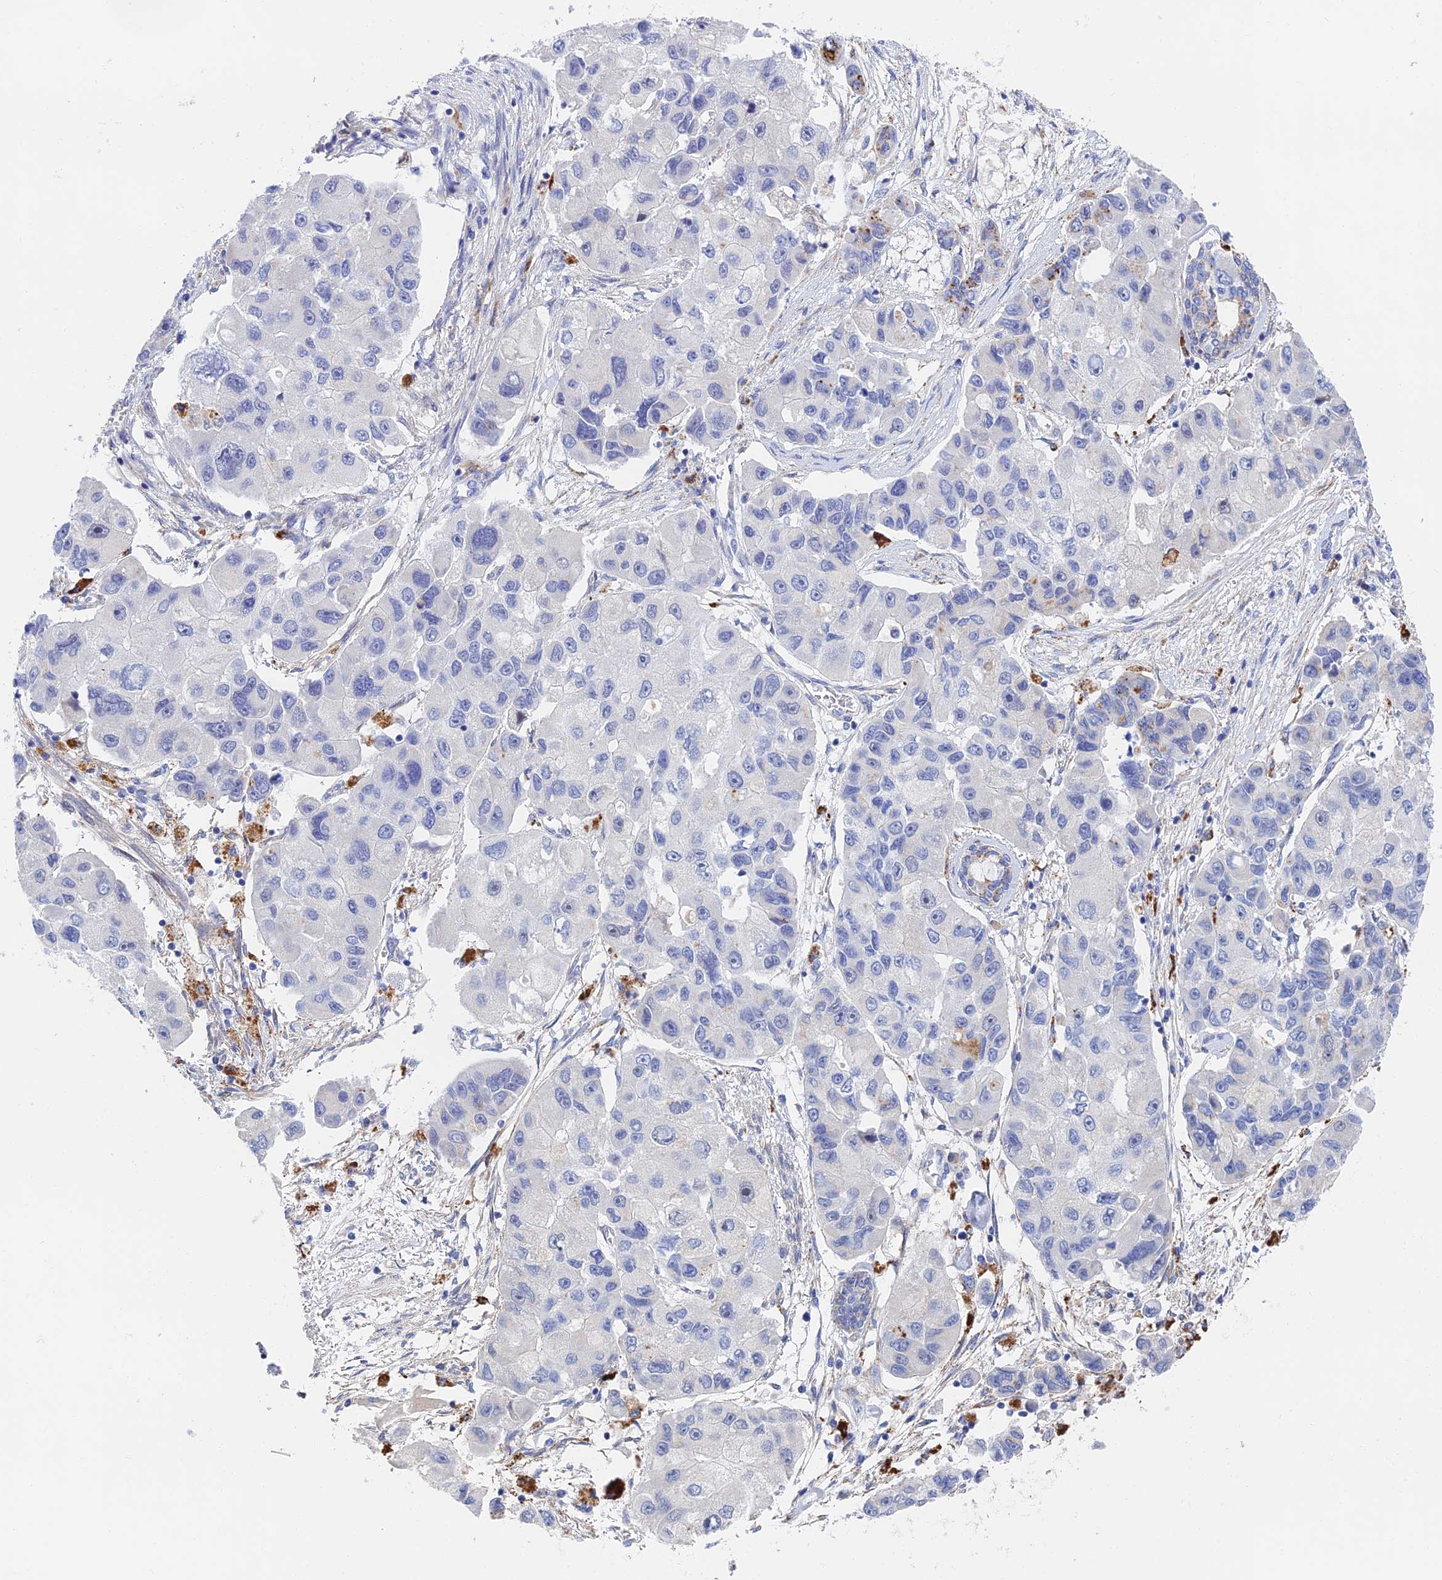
{"staining": {"intensity": "negative", "quantity": "none", "location": "none"}, "tissue": "lung cancer", "cell_type": "Tumor cells", "image_type": "cancer", "snomed": [{"axis": "morphology", "description": "Adenocarcinoma, NOS"}, {"axis": "topography", "description": "Lung"}], "caption": "DAB immunohistochemical staining of lung adenocarcinoma reveals no significant expression in tumor cells. (DAB IHC with hematoxylin counter stain).", "gene": "RPGRIP1L", "patient": {"sex": "female", "age": 54}}